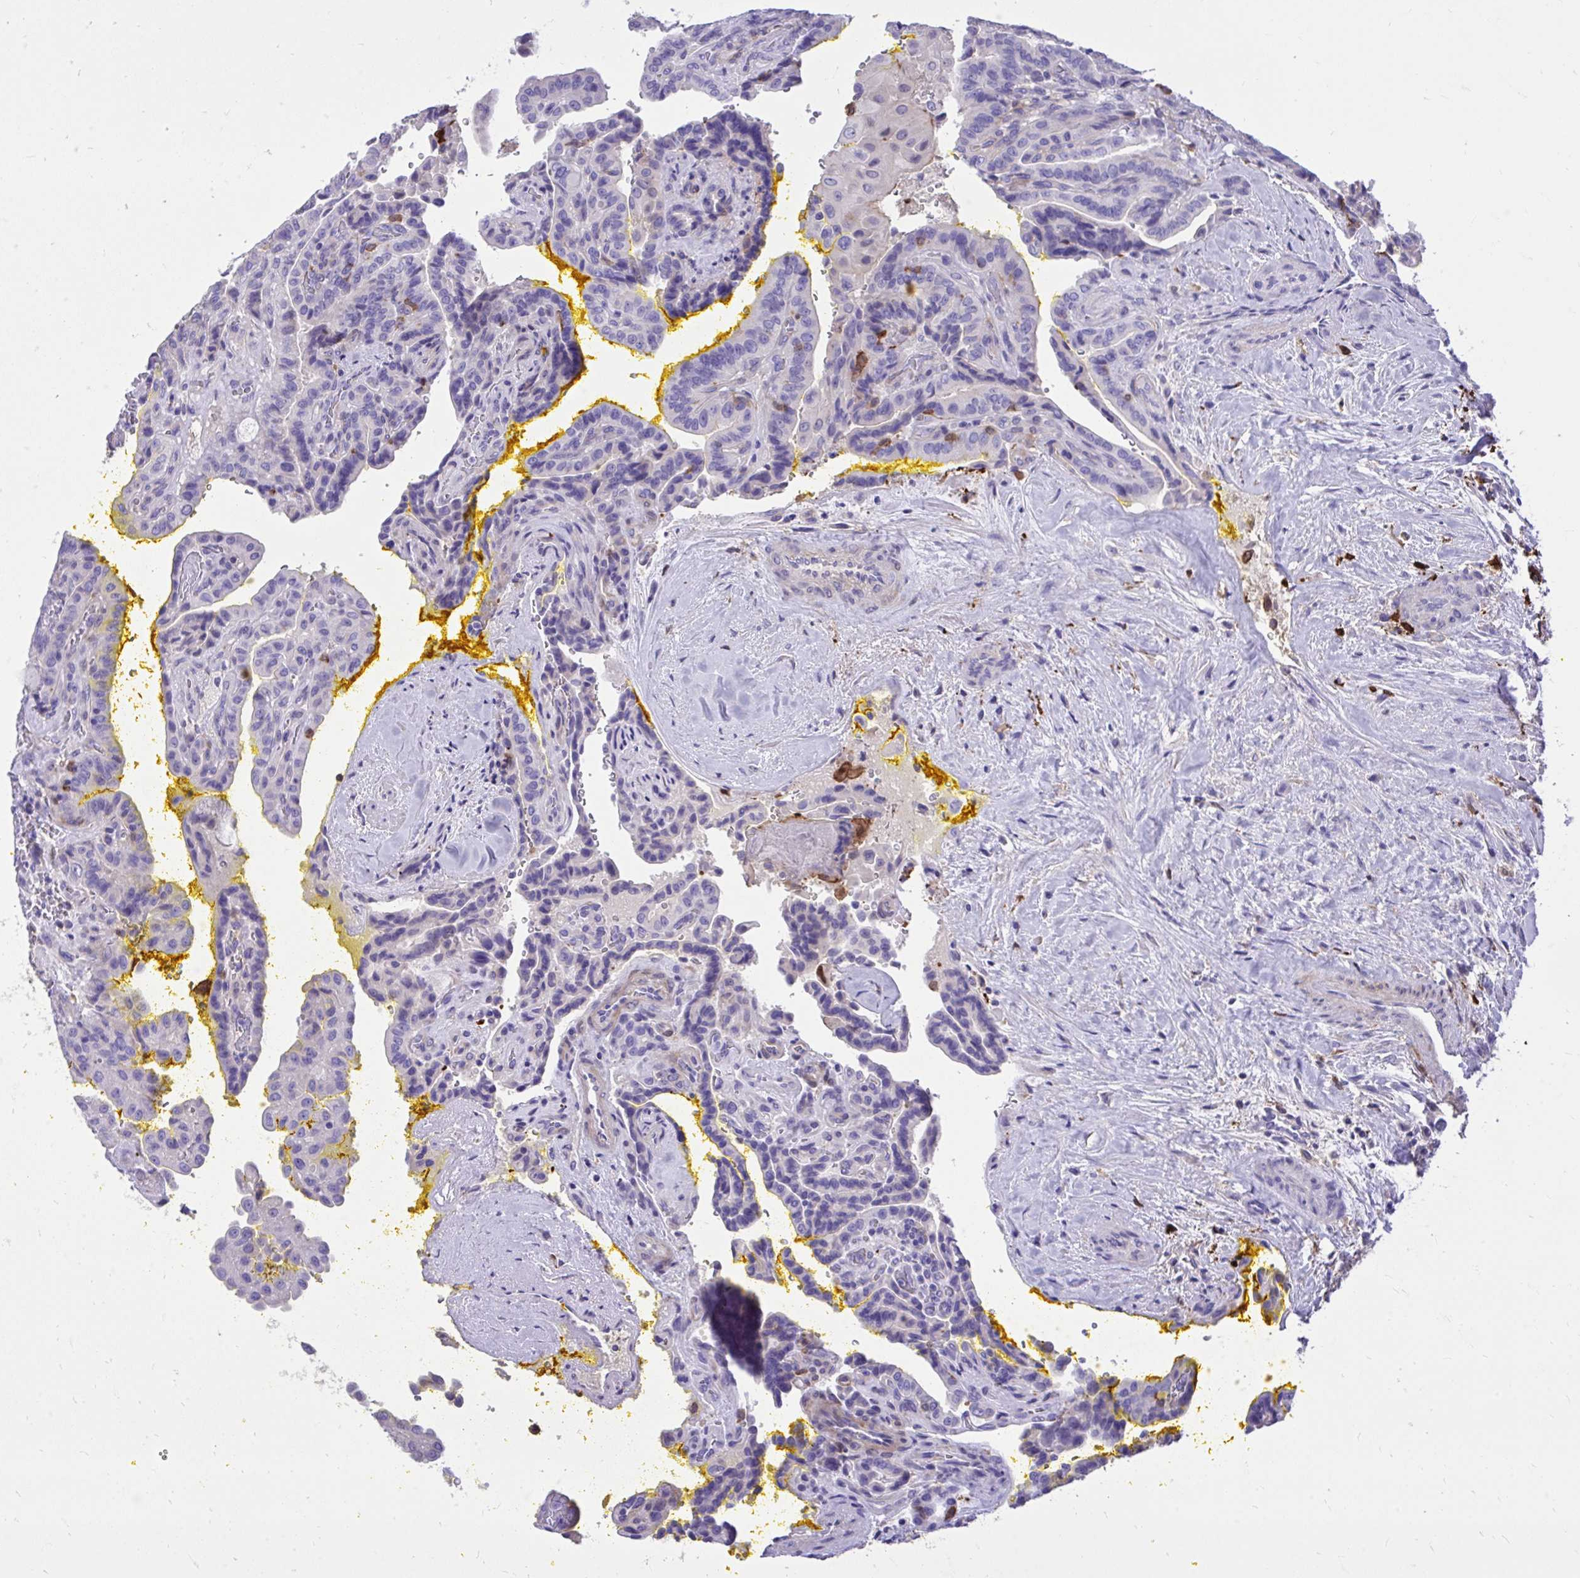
{"staining": {"intensity": "negative", "quantity": "none", "location": "none"}, "tissue": "thyroid cancer", "cell_type": "Tumor cells", "image_type": "cancer", "snomed": [{"axis": "morphology", "description": "Papillary adenocarcinoma, NOS"}, {"axis": "topography", "description": "Thyroid gland"}], "caption": "Micrograph shows no significant protein staining in tumor cells of papillary adenocarcinoma (thyroid). (Brightfield microscopy of DAB (3,3'-diaminobenzidine) immunohistochemistry at high magnification).", "gene": "TLR7", "patient": {"sex": "male", "age": 87}}